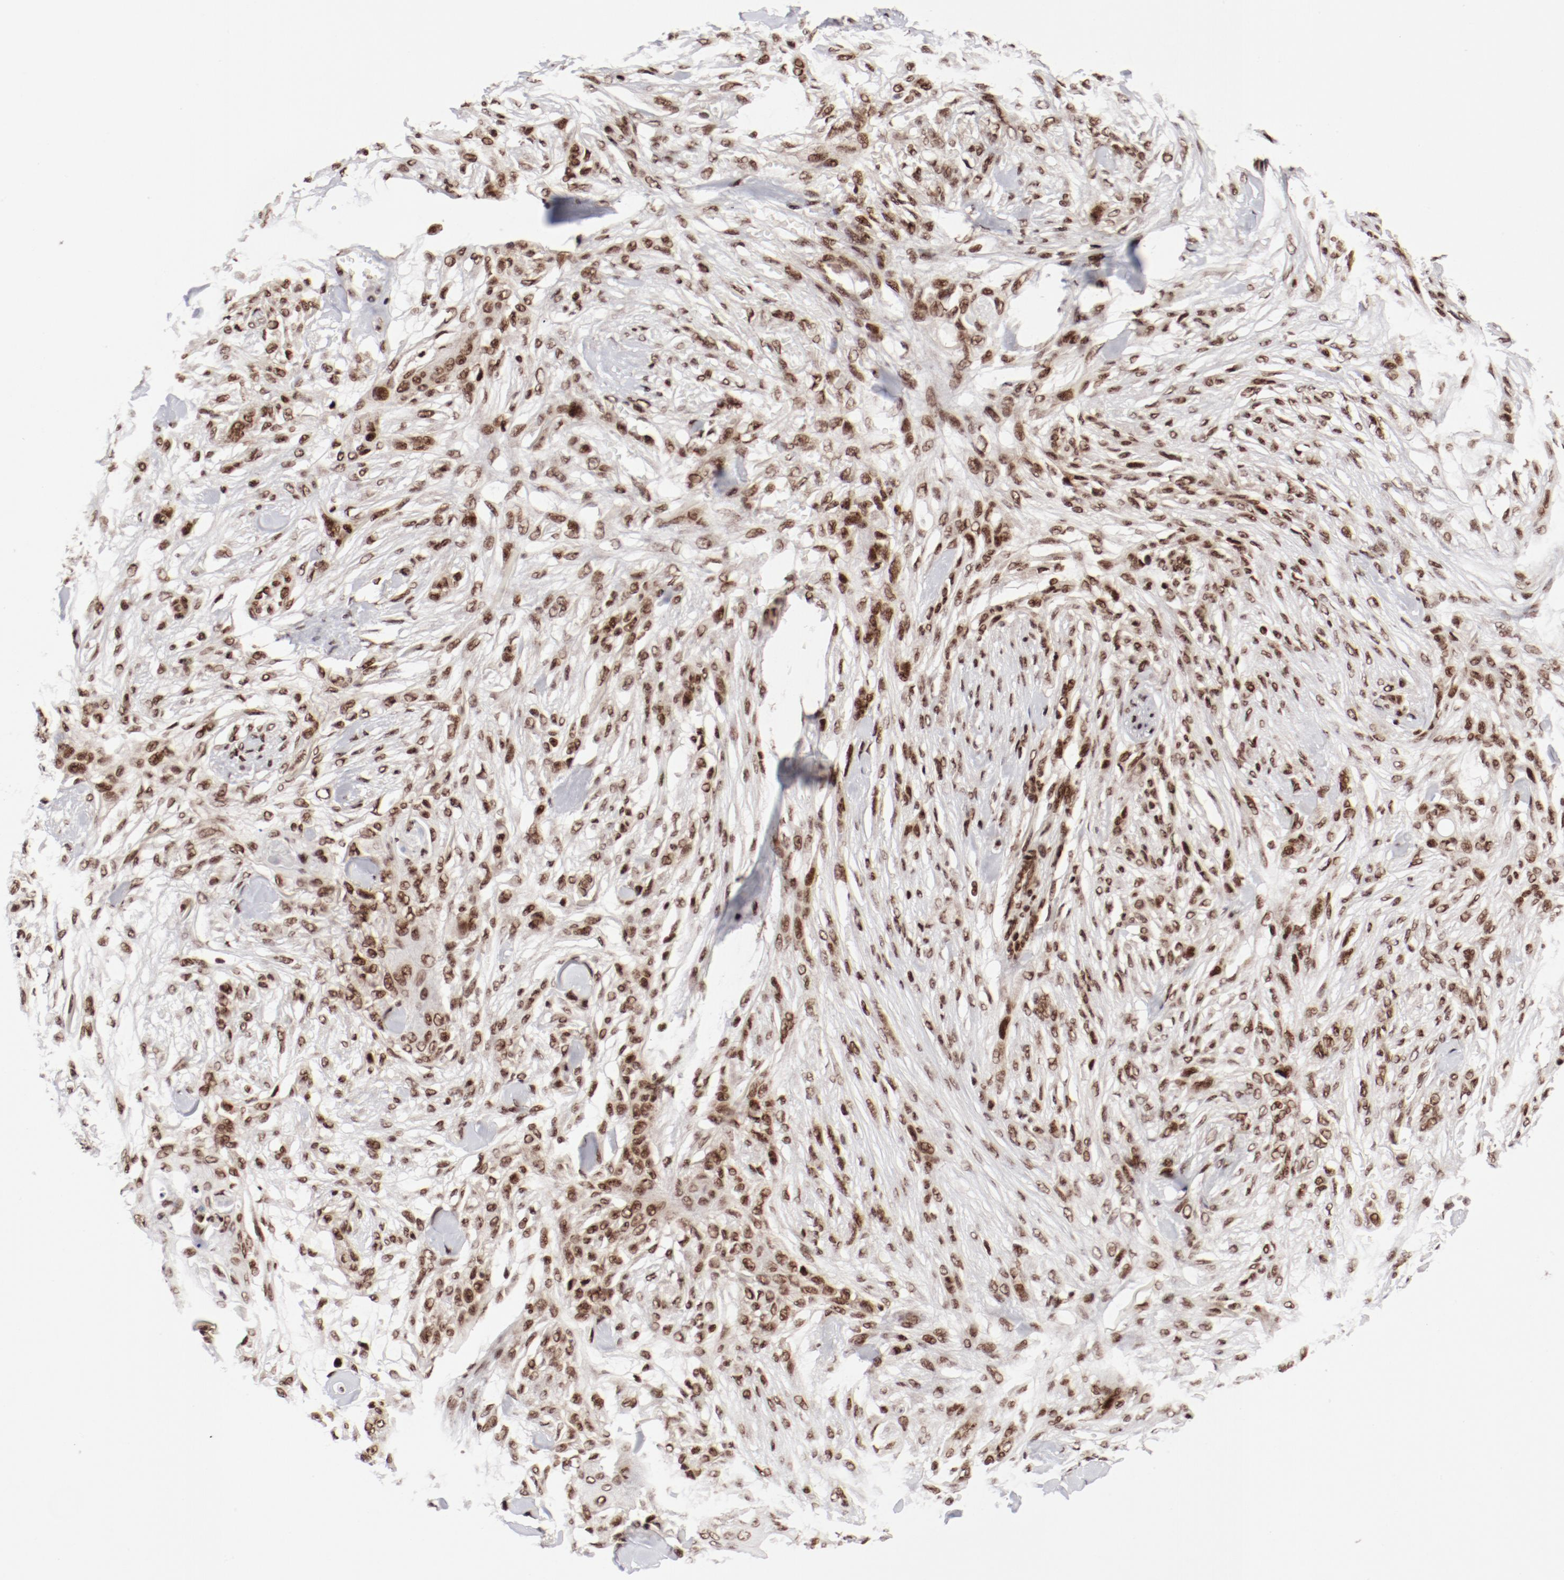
{"staining": {"intensity": "strong", "quantity": ">75%", "location": "nuclear"}, "tissue": "skin cancer", "cell_type": "Tumor cells", "image_type": "cancer", "snomed": [{"axis": "morphology", "description": "Normal tissue, NOS"}, {"axis": "morphology", "description": "Squamous cell carcinoma, NOS"}, {"axis": "topography", "description": "Skin"}], "caption": "A high amount of strong nuclear positivity is present in approximately >75% of tumor cells in skin cancer (squamous cell carcinoma) tissue.", "gene": "NFYB", "patient": {"sex": "female", "age": 59}}